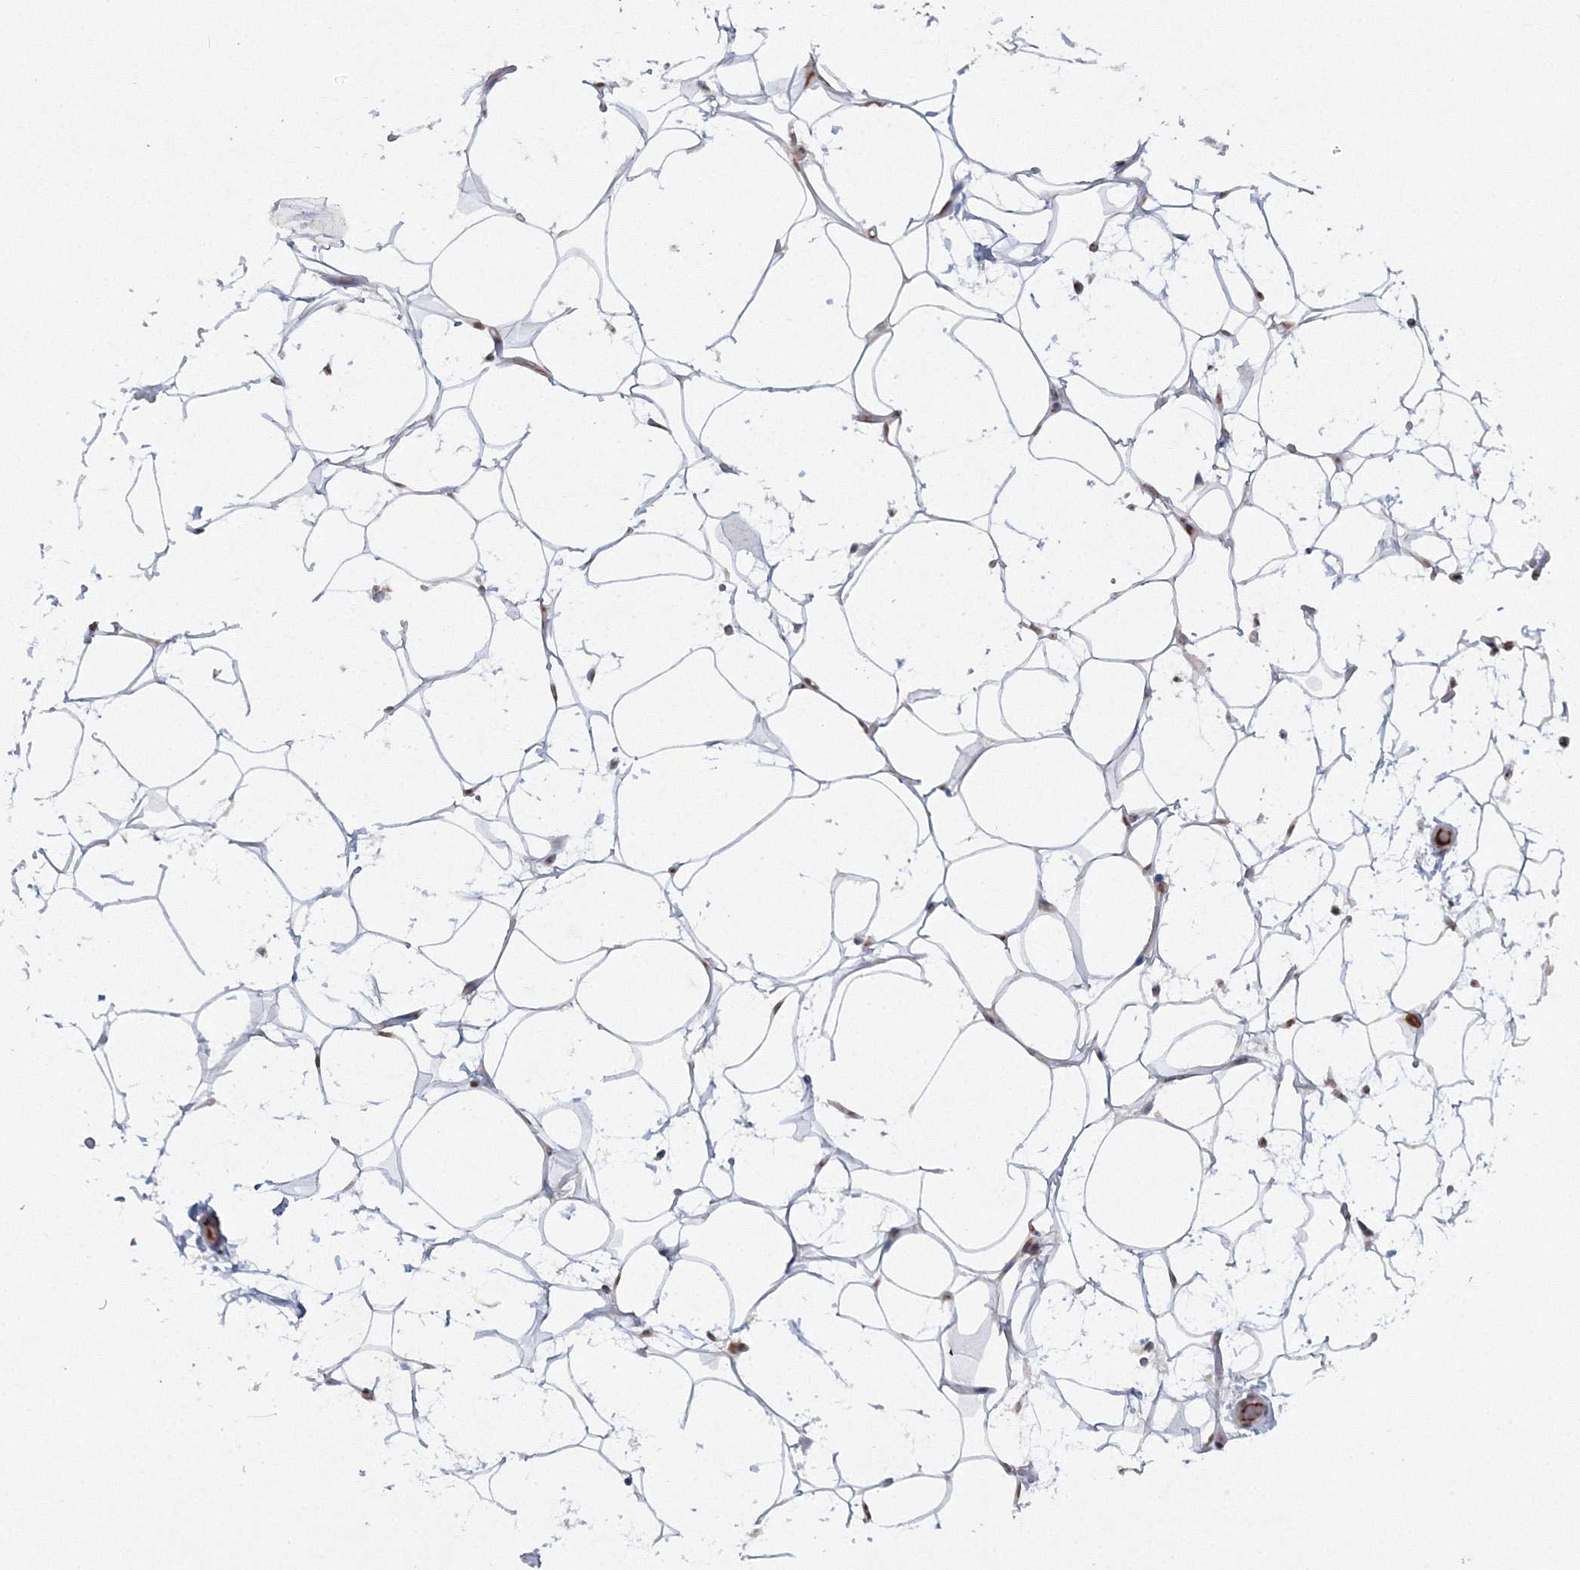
{"staining": {"intensity": "moderate", "quantity": "25%-75%", "location": "nuclear"}, "tissue": "adipose tissue", "cell_type": "Adipocytes", "image_type": "normal", "snomed": [{"axis": "morphology", "description": "Normal tissue, NOS"}, {"axis": "topography", "description": "Breast"}], "caption": "Immunohistochemical staining of normal human adipose tissue exhibits moderate nuclear protein positivity in approximately 25%-75% of adipocytes. (brown staining indicates protein expression, while blue staining denotes nuclei).", "gene": "C3orf33", "patient": {"sex": "female", "age": 26}}